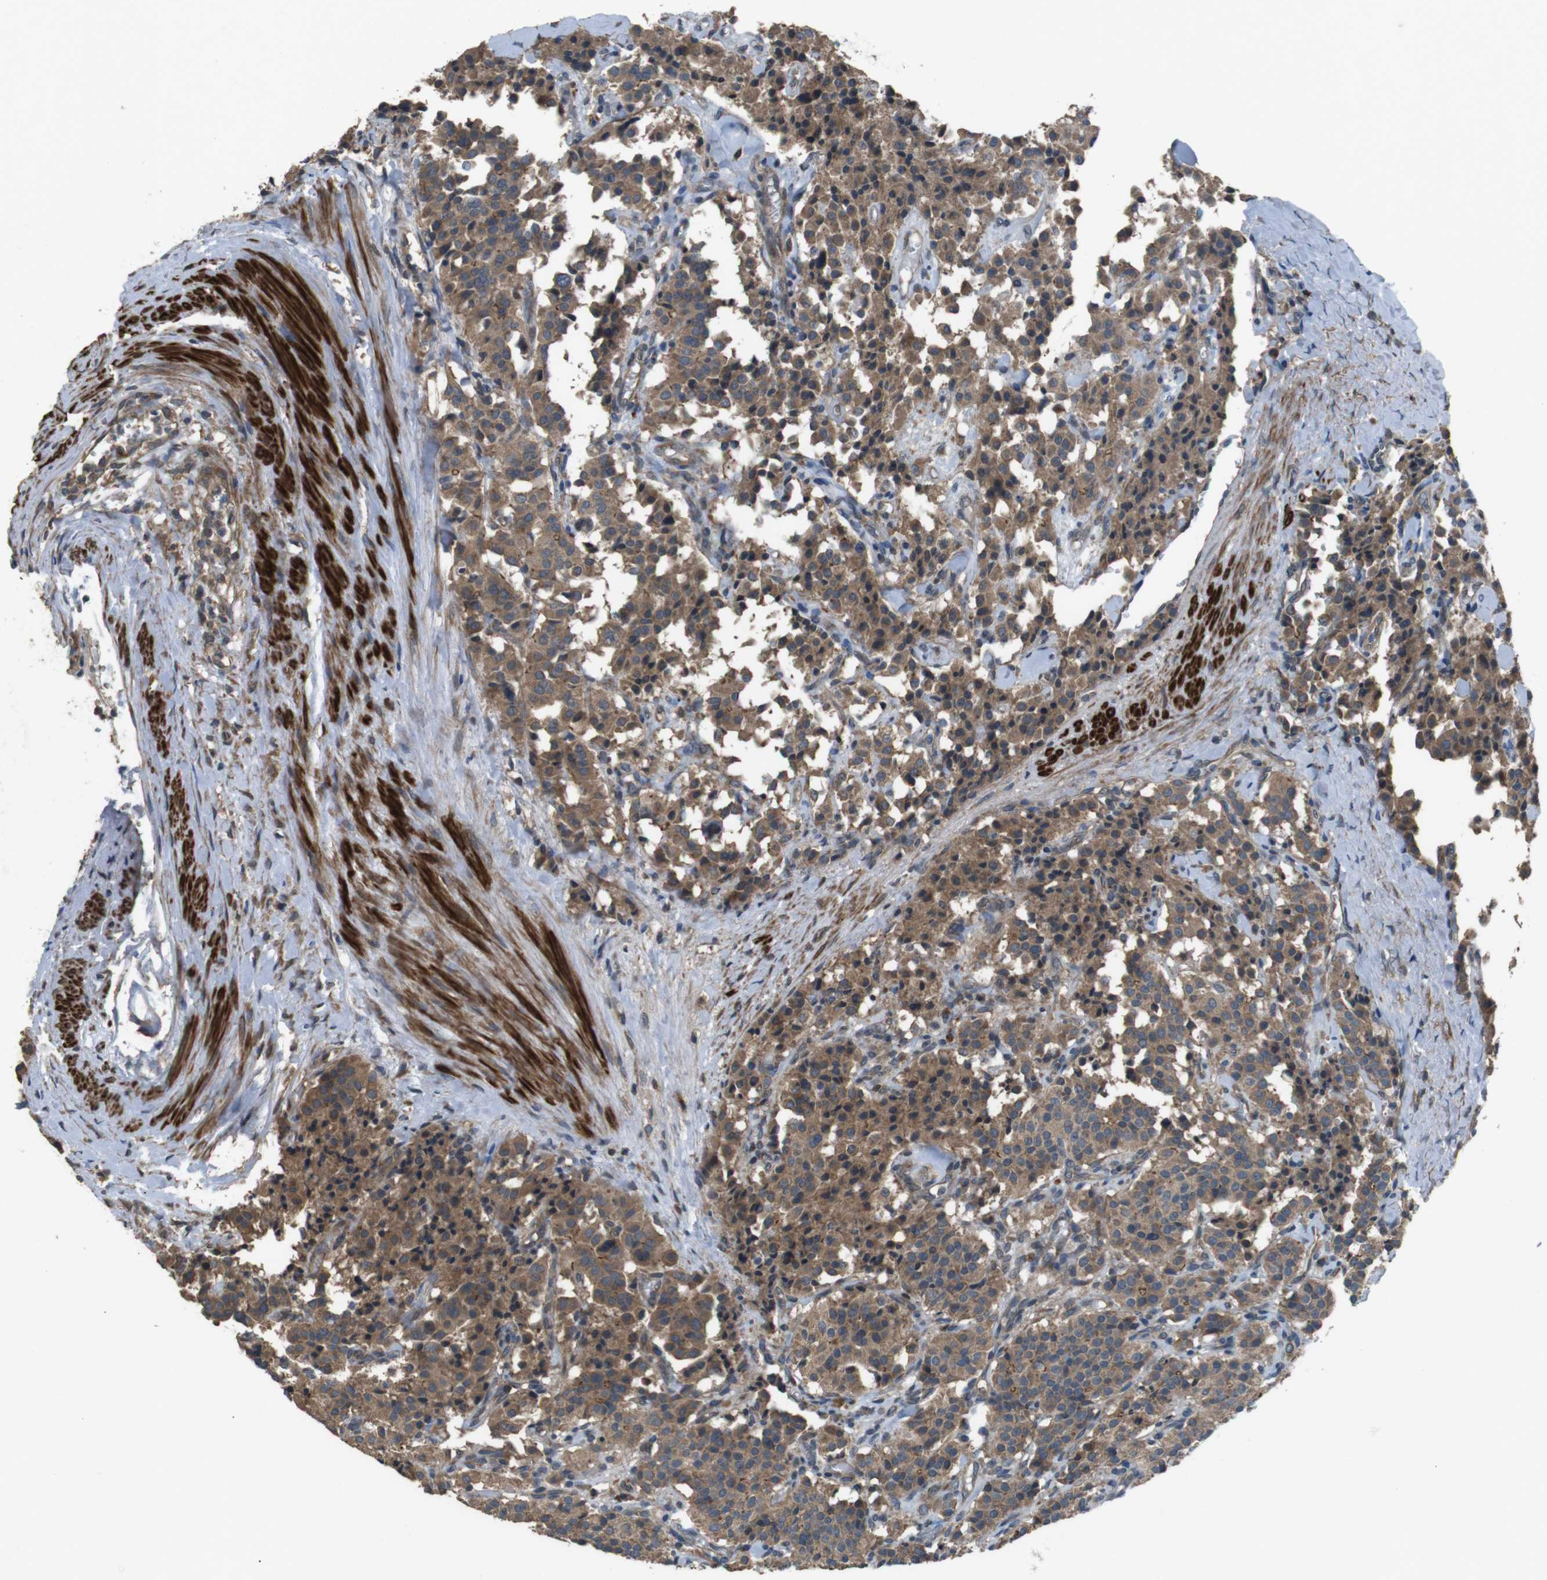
{"staining": {"intensity": "moderate", "quantity": ">75%", "location": "cytoplasmic/membranous"}, "tissue": "carcinoid", "cell_type": "Tumor cells", "image_type": "cancer", "snomed": [{"axis": "morphology", "description": "Carcinoid, malignant, NOS"}, {"axis": "topography", "description": "Lung"}], "caption": "About >75% of tumor cells in human carcinoid demonstrate moderate cytoplasmic/membranous protein positivity as visualized by brown immunohistochemical staining.", "gene": "FUT2", "patient": {"sex": "male", "age": 30}}